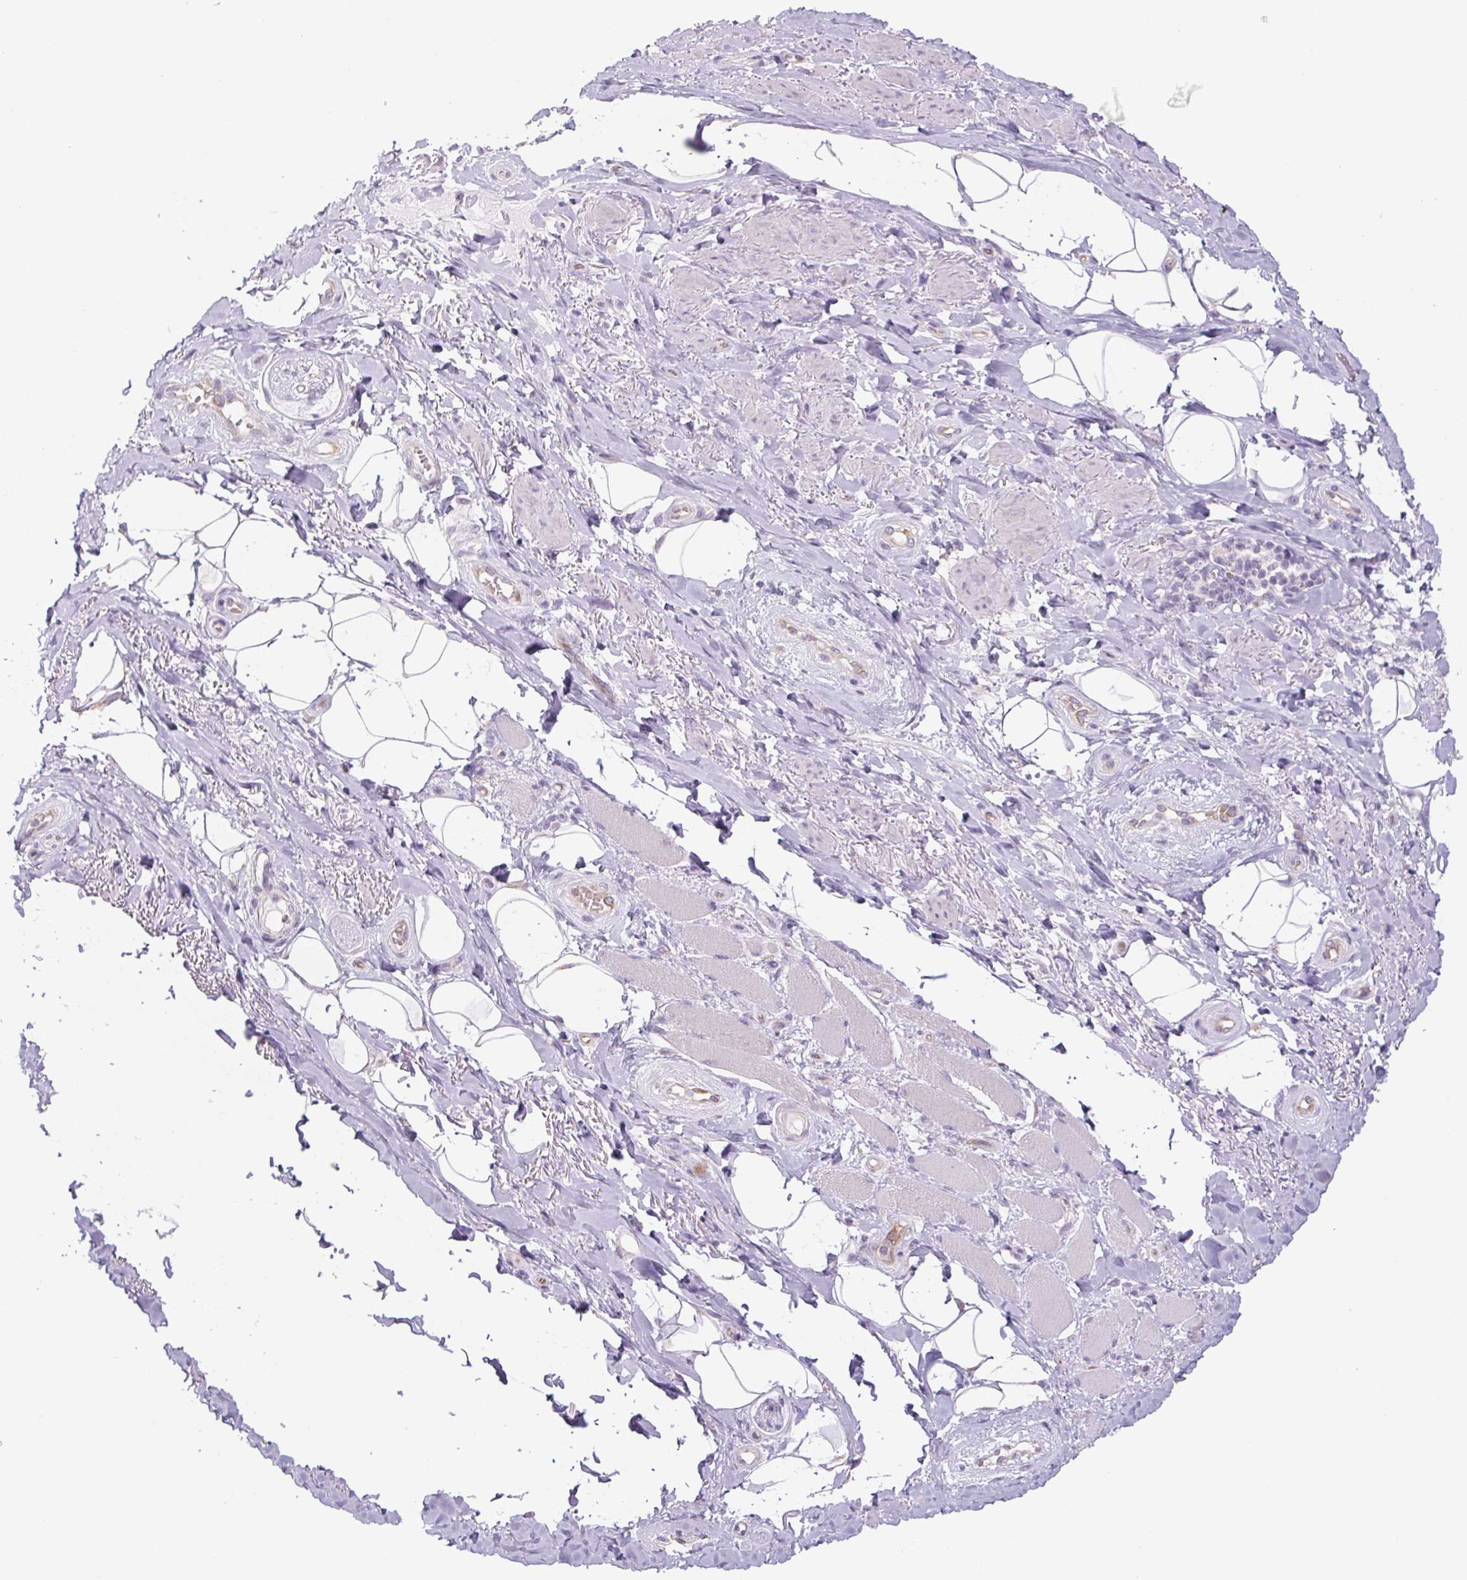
{"staining": {"intensity": "negative", "quantity": "none", "location": "none"}, "tissue": "adipose tissue", "cell_type": "Adipocytes", "image_type": "normal", "snomed": [{"axis": "morphology", "description": "Normal tissue, NOS"}, {"axis": "topography", "description": "Anal"}, {"axis": "topography", "description": "Peripheral nerve tissue"}], "caption": "Immunohistochemistry (IHC) photomicrograph of normal adipose tissue stained for a protein (brown), which exhibits no staining in adipocytes.", "gene": "IGFL3", "patient": {"sex": "male", "age": 53}}